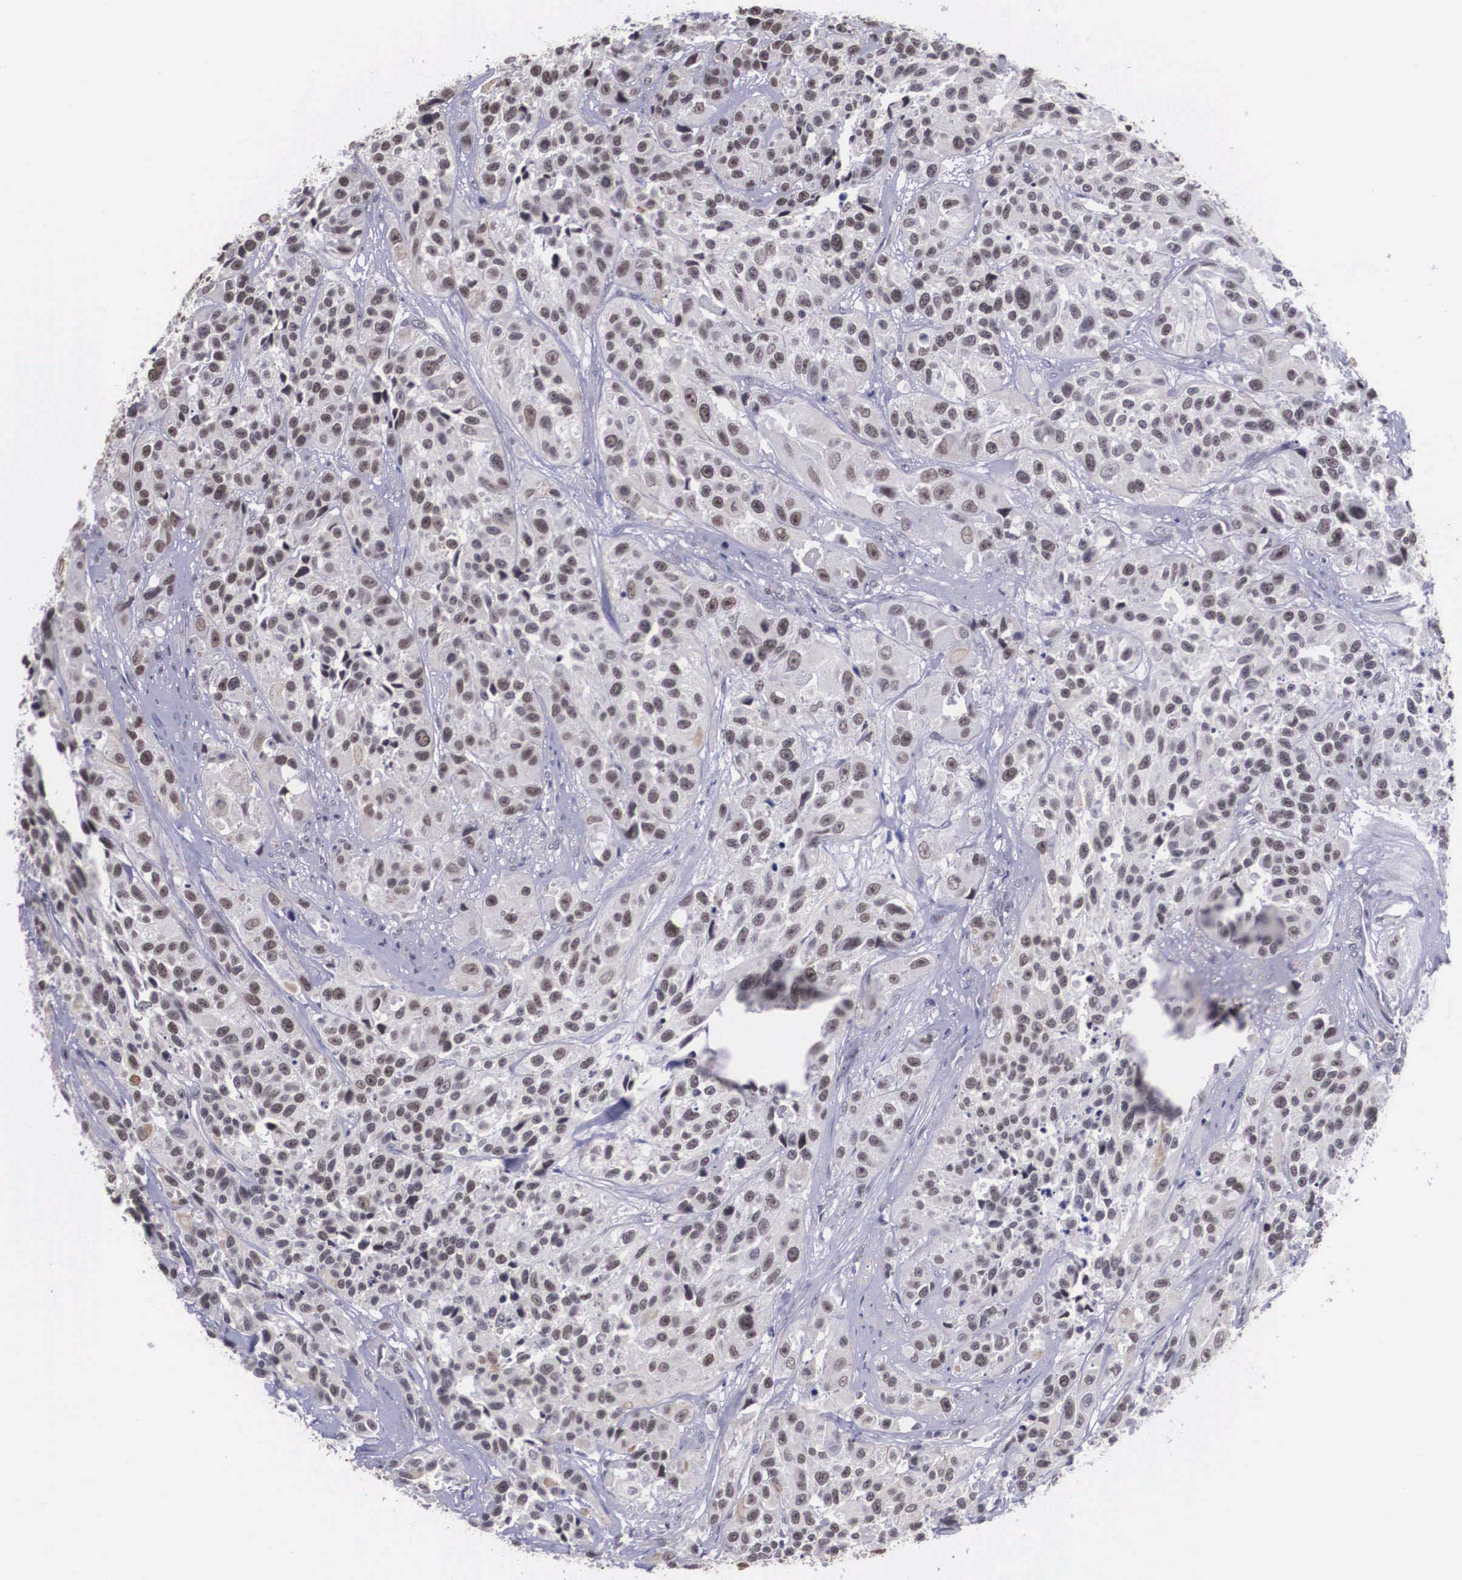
{"staining": {"intensity": "weak", "quantity": "25%-75%", "location": "nuclear"}, "tissue": "urothelial cancer", "cell_type": "Tumor cells", "image_type": "cancer", "snomed": [{"axis": "morphology", "description": "Urothelial carcinoma, High grade"}, {"axis": "topography", "description": "Urinary bladder"}], "caption": "High-magnification brightfield microscopy of high-grade urothelial carcinoma stained with DAB (brown) and counterstained with hematoxylin (blue). tumor cells exhibit weak nuclear expression is present in about25%-75% of cells. (DAB (3,3'-diaminobenzidine) IHC with brightfield microscopy, high magnification).", "gene": "ZNF275", "patient": {"sex": "female", "age": 81}}